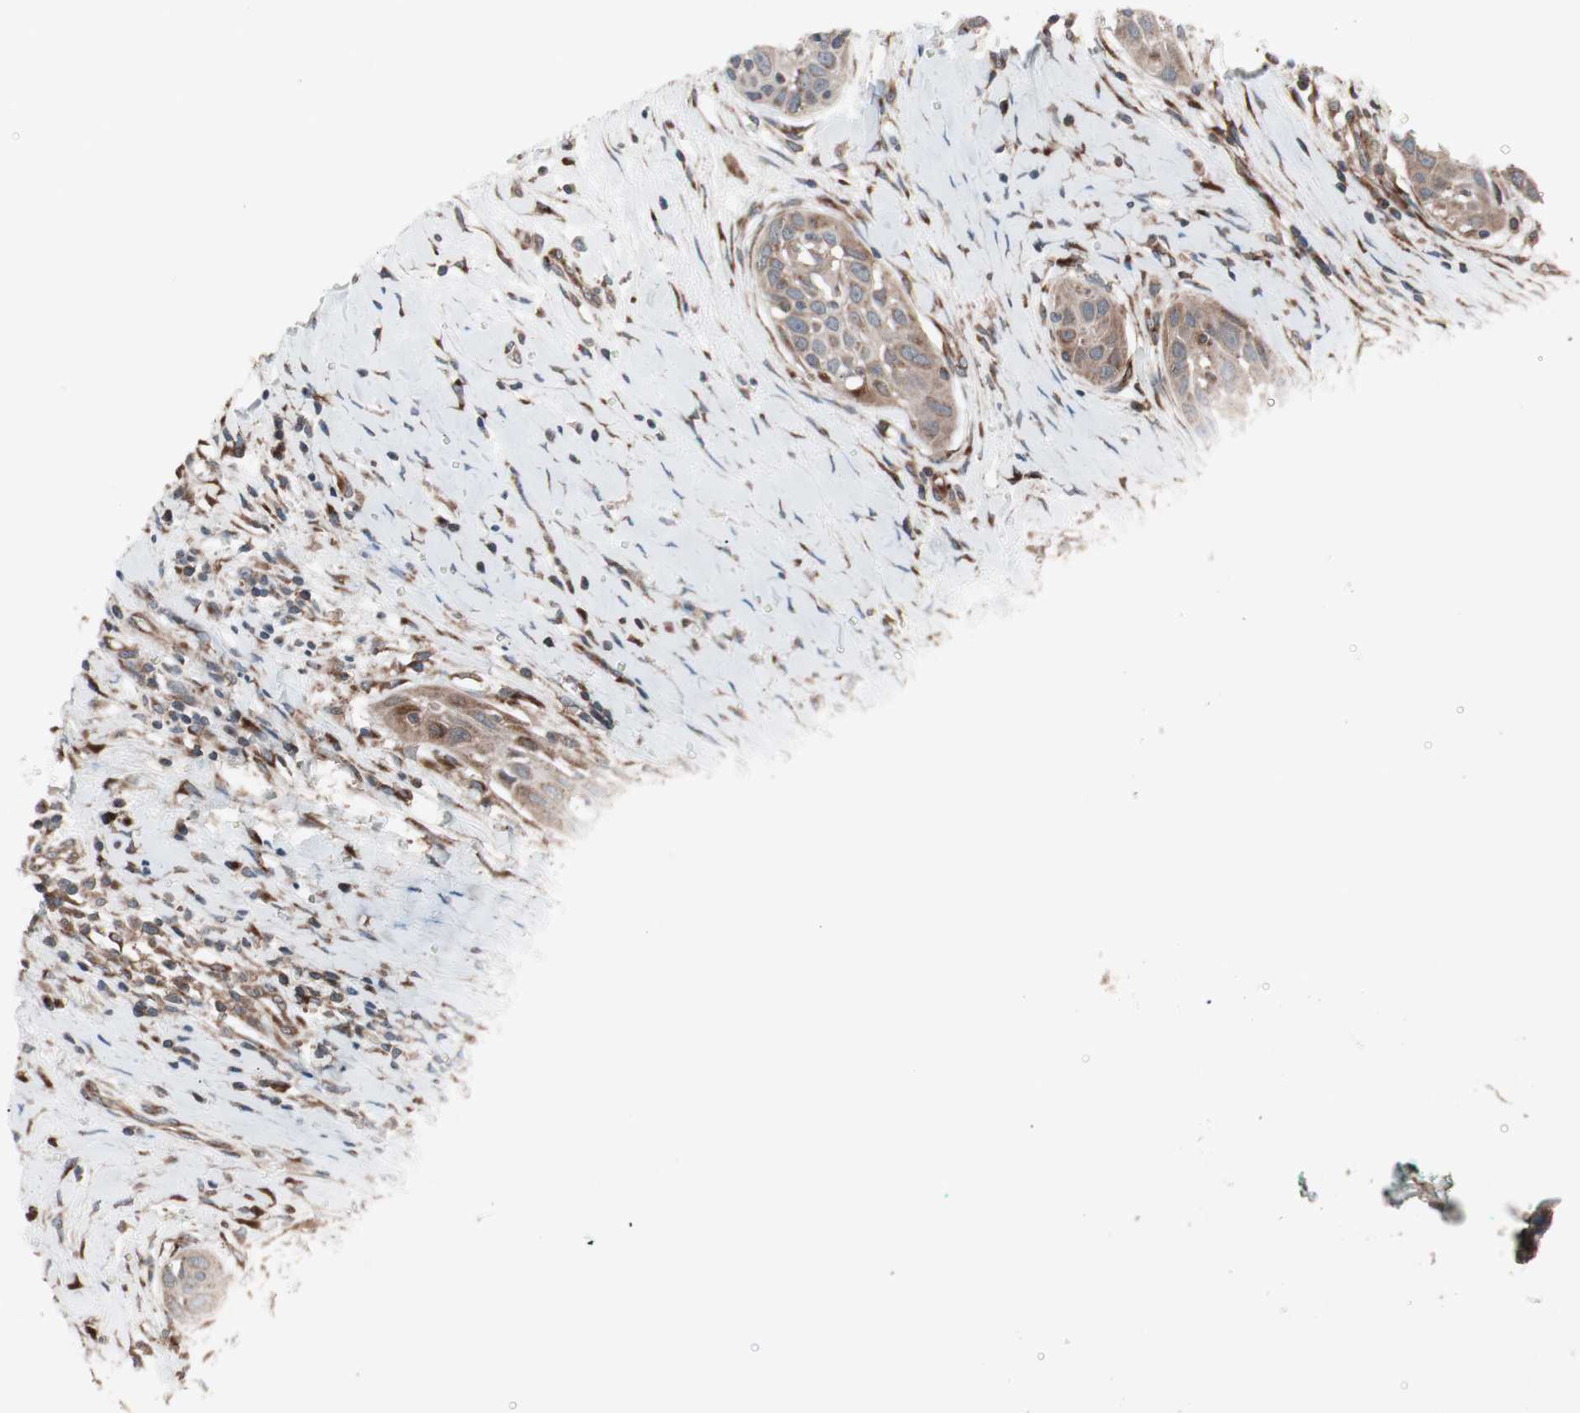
{"staining": {"intensity": "moderate", "quantity": ">75%", "location": "cytoplasmic/membranous"}, "tissue": "head and neck cancer", "cell_type": "Tumor cells", "image_type": "cancer", "snomed": [{"axis": "morphology", "description": "Normal tissue, NOS"}, {"axis": "morphology", "description": "Squamous cell carcinoma, NOS"}, {"axis": "topography", "description": "Oral tissue"}, {"axis": "topography", "description": "Head-Neck"}], "caption": "Immunohistochemistry micrograph of human head and neck squamous cell carcinoma stained for a protein (brown), which exhibits medium levels of moderate cytoplasmic/membranous positivity in approximately >75% of tumor cells.", "gene": "SEC31A", "patient": {"sex": "female", "age": 50}}